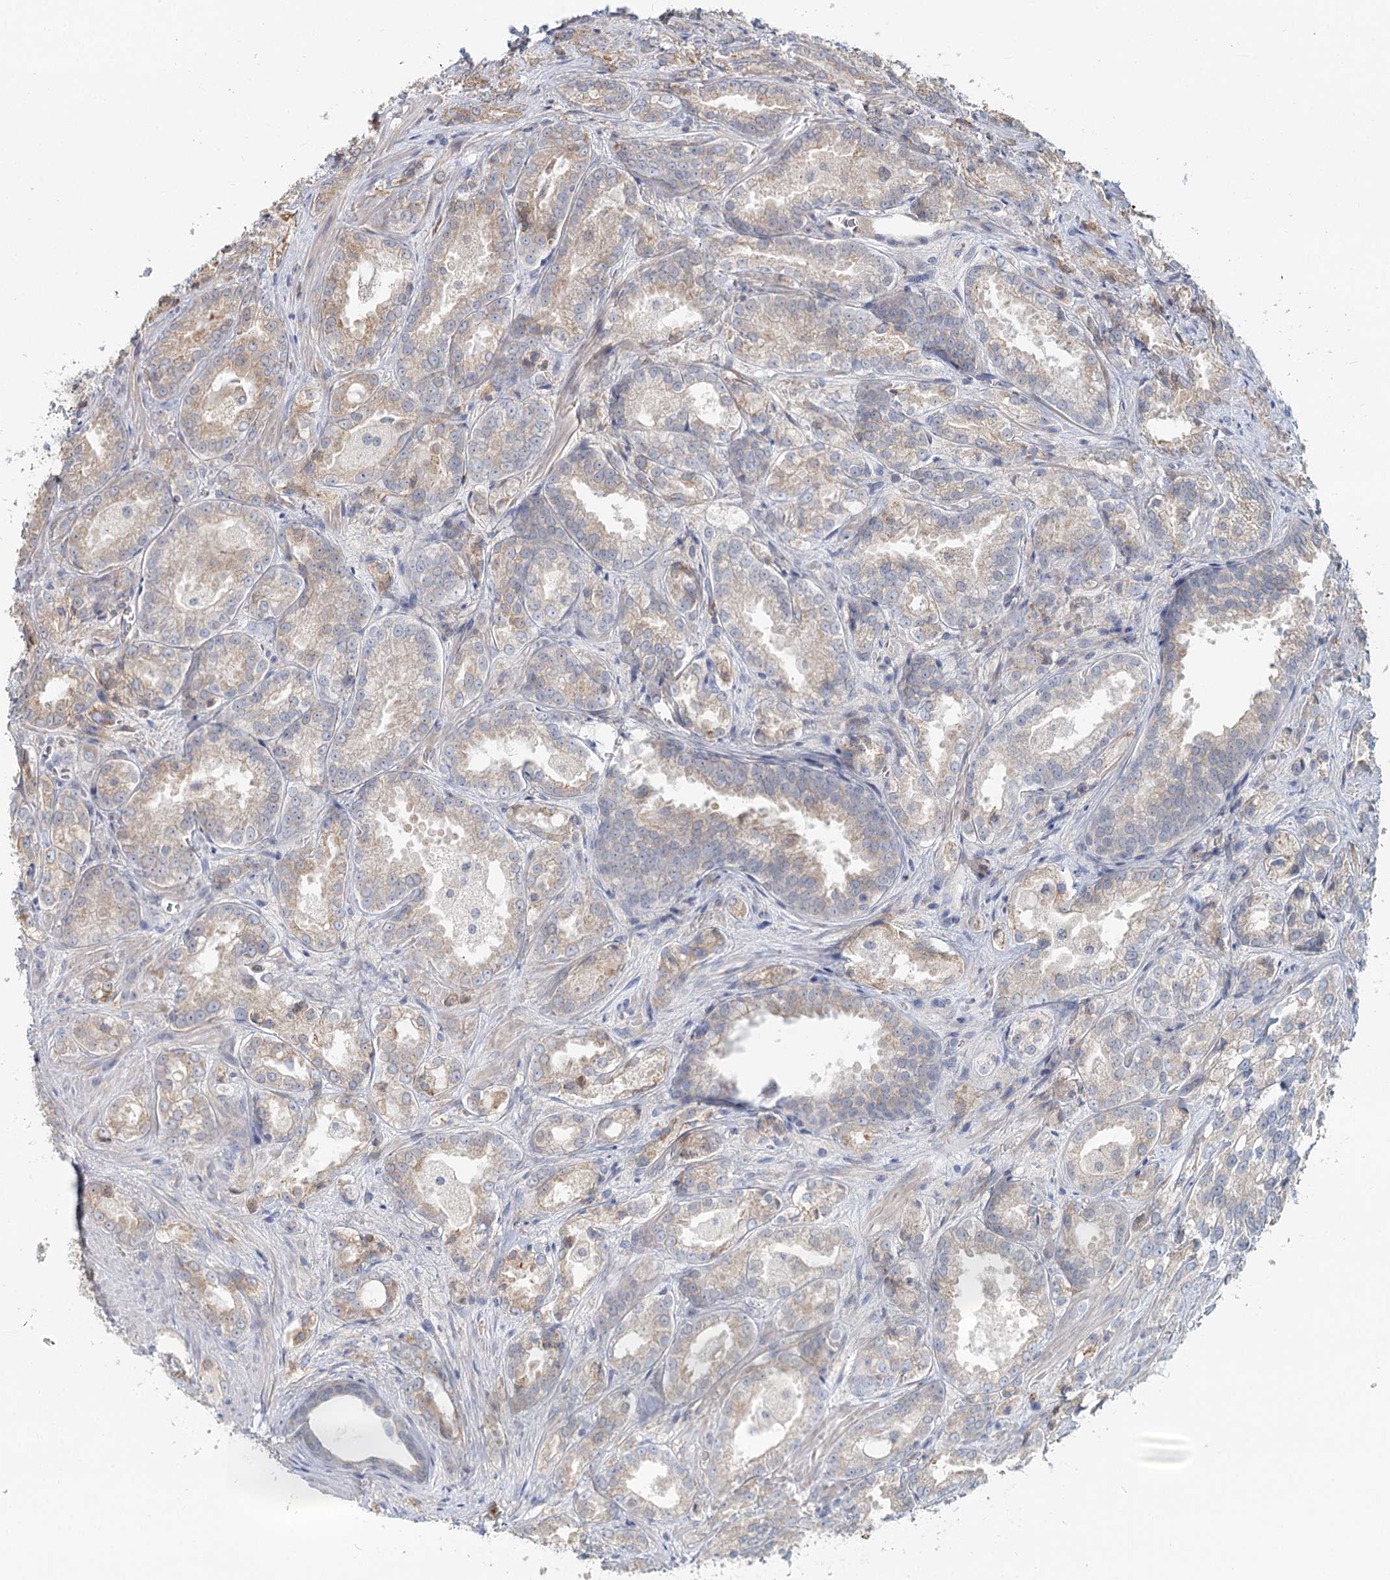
{"staining": {"intensity": "weak", "quantity": "<25%", "location": "cytoplasmic/membranous"}, "tissue": "prostate cancer", "cell_type": "Tumor cells", "image_type": "cancer", "snomed": [{"axis": "morphology", "description": "Adenocarcinoma, Low grade"}, {"axis": "topography", "description": "Prostate"}], "caption": "IHC of prostate adenocarcinoma (low-grade) exhibits no staining in tumor cells.", "gene": "ANKRD16", "patient": {"sex": "male", "age": 47}}